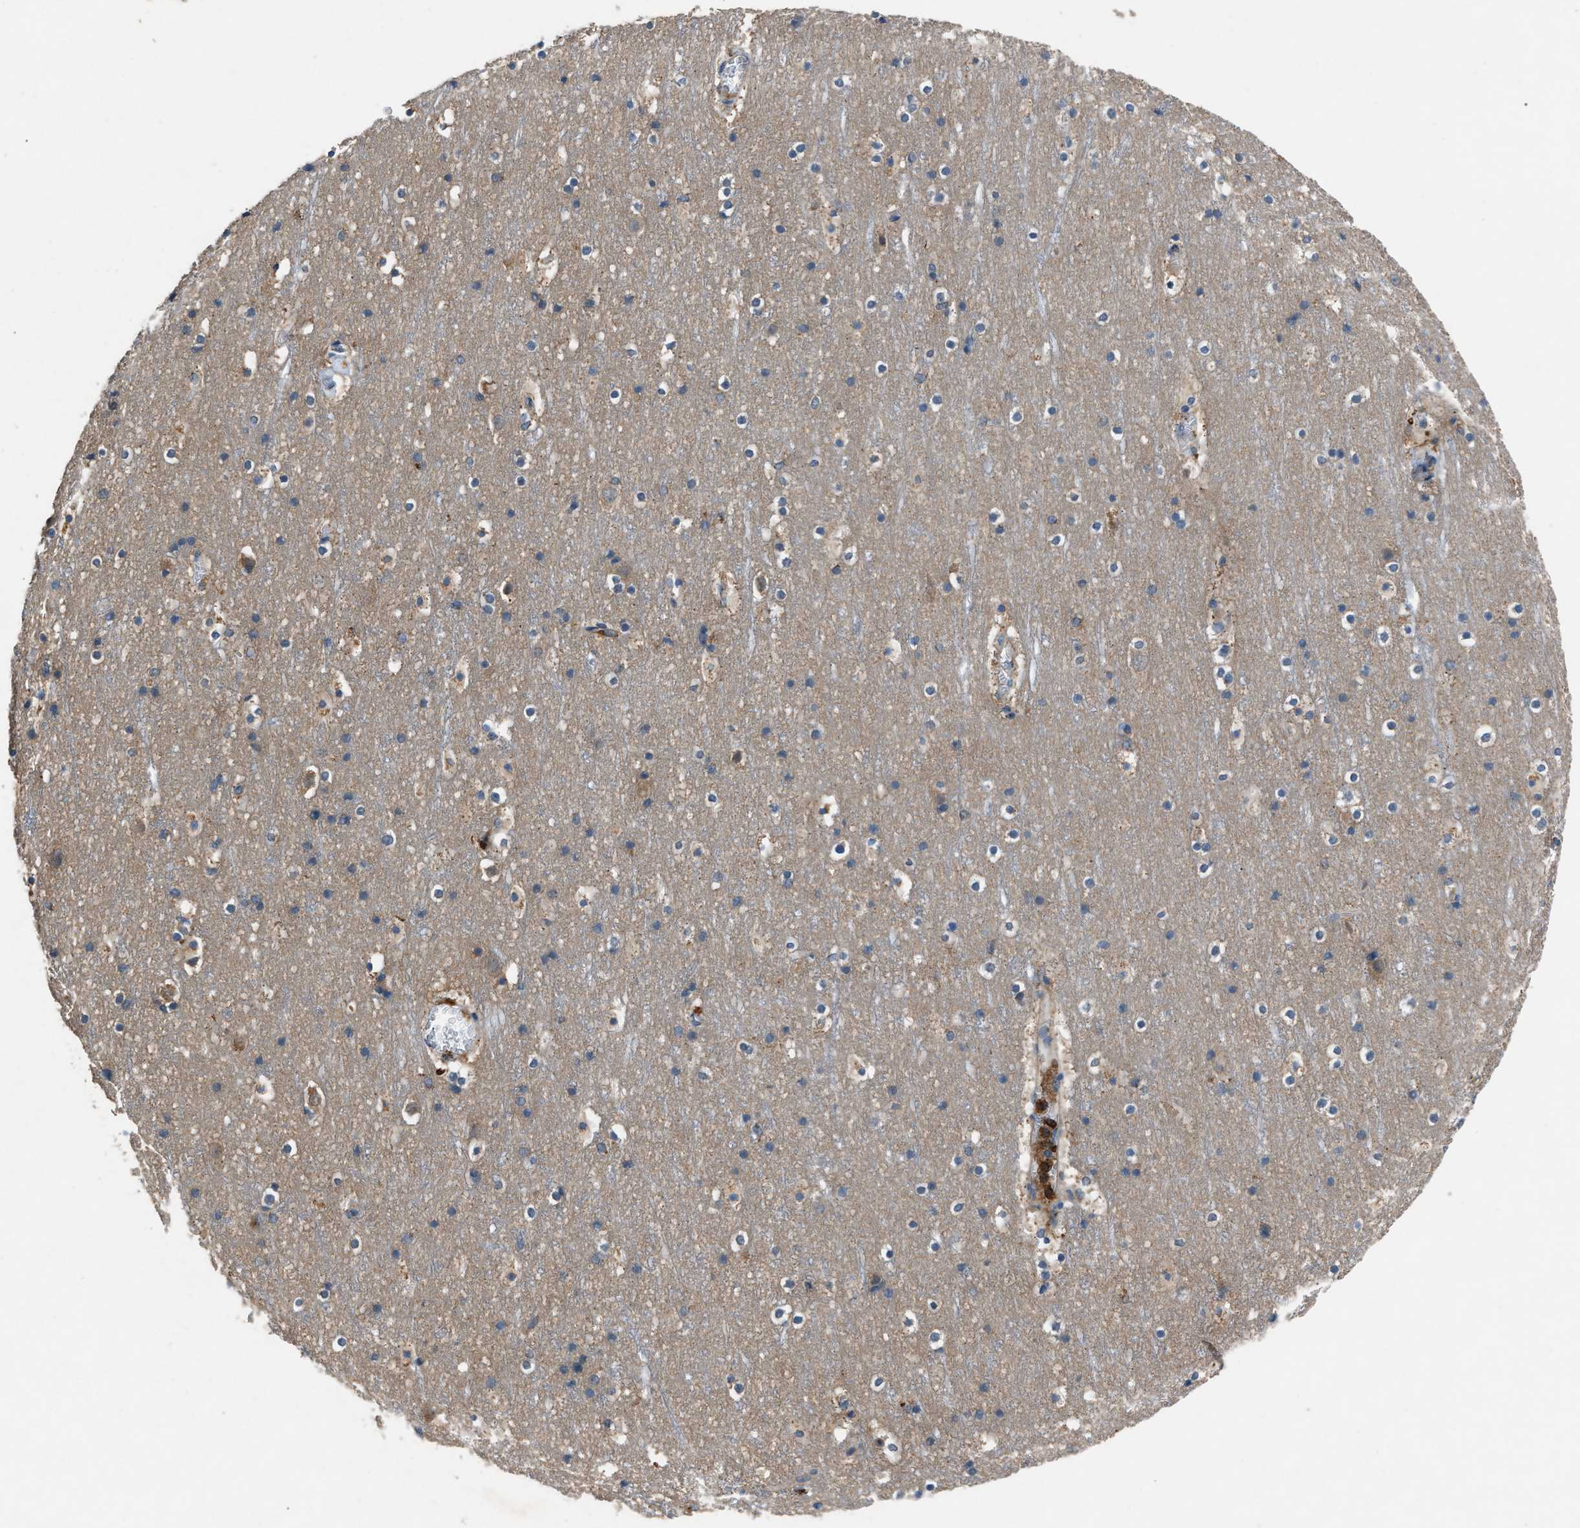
{"staining": {"intensity": "negative", "quantity": "none", "location": "none"}, "tissue": "cerebral cortex", "cell_type": "Endothelial cells", "image_type": "normal", "snomed": [{"axis": "morphology", "description": "Normal tissue, NOS"}, {"axis": "topography", "description": "Cerebral cortex"}], "caption": "Cerebral cortex stained for a protein using immunohistochemistry reveals no expression endothelial cells.", "gene": "PPID", "patient": {"sex": "male", "age": 45}}